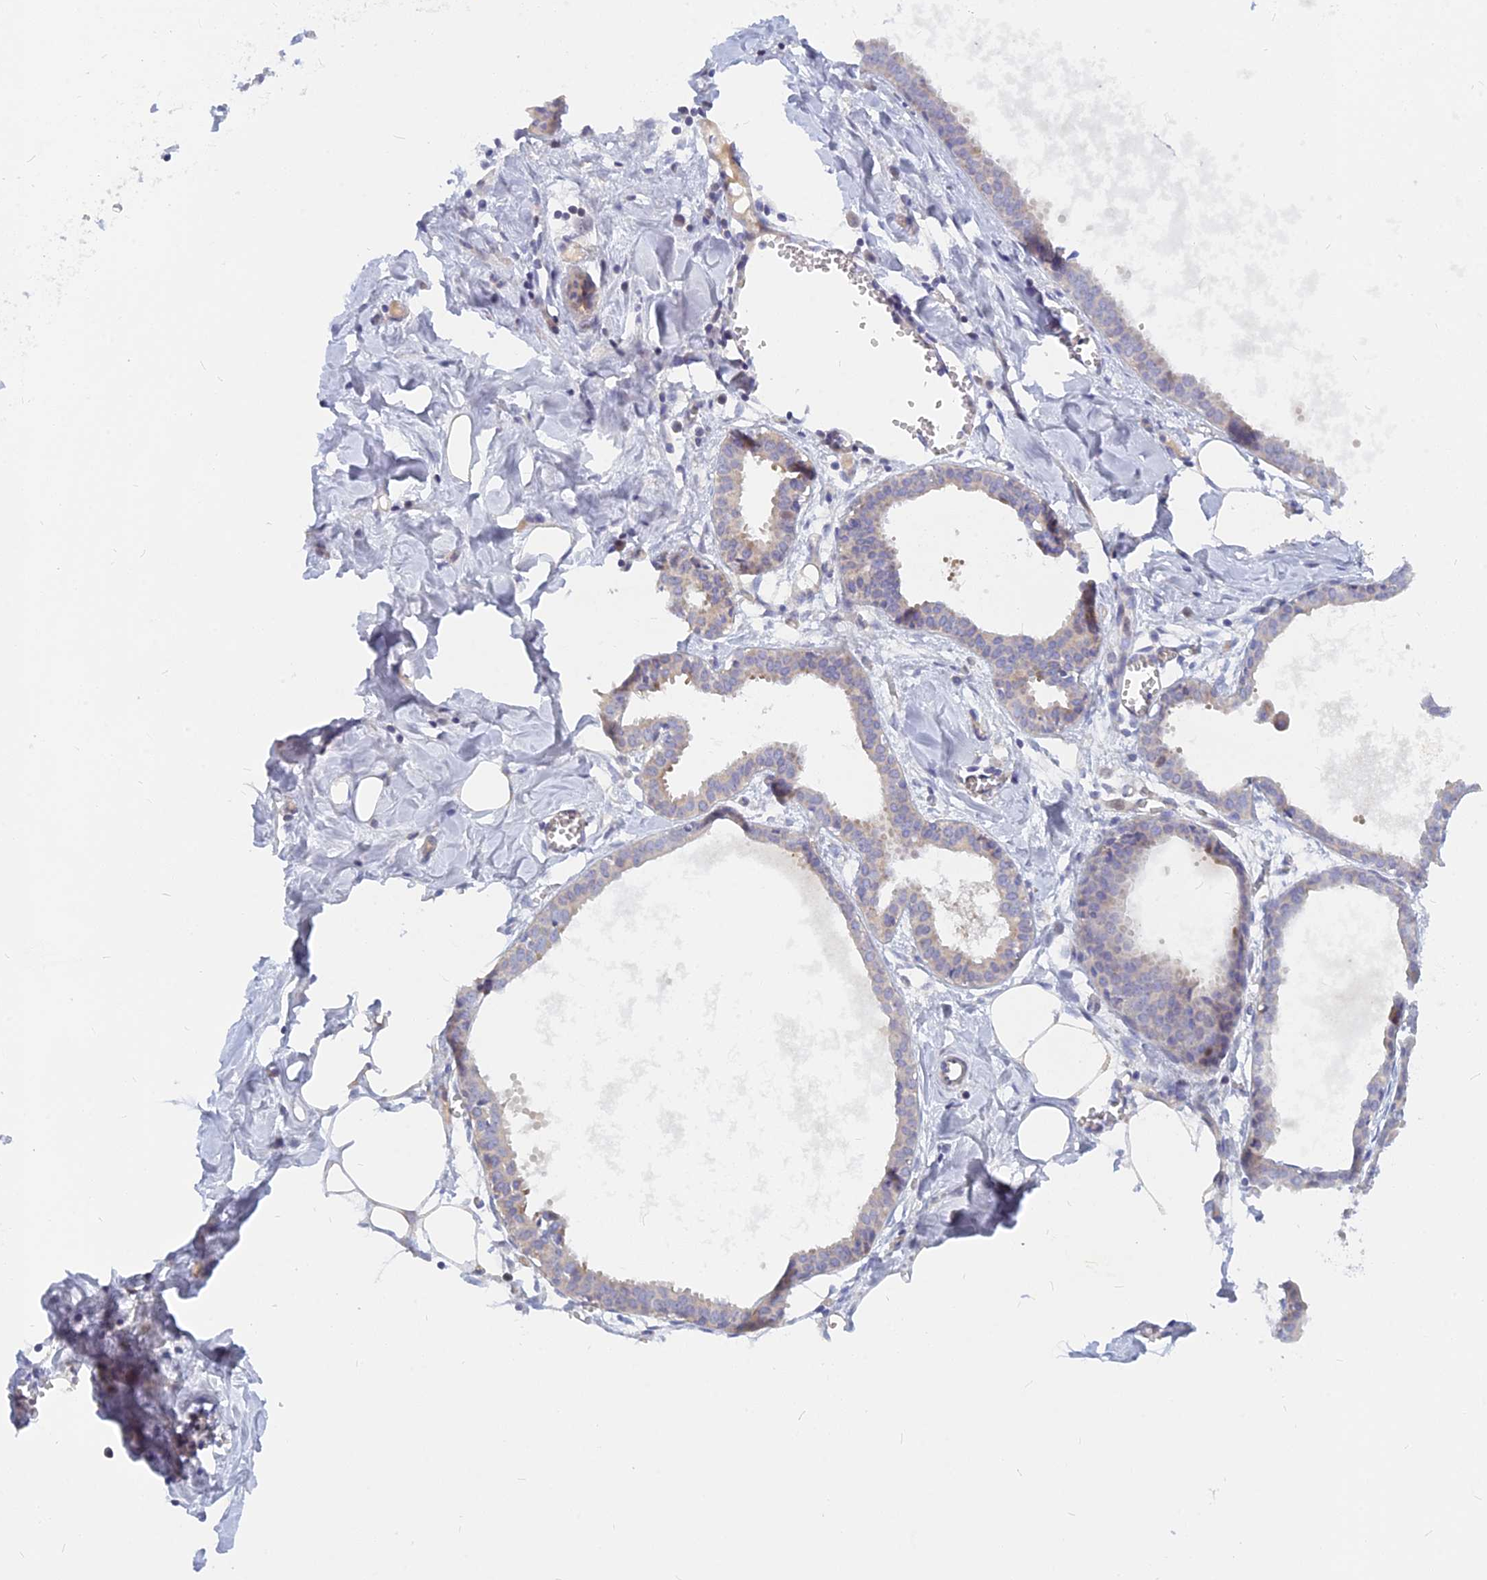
{"staining": {"intensity": "weak", "quantity": "<25%", "location": "cytoplasmic/membranous"}, "tissue": "breast", "cell_type": "Glandular cells", "image_type": "normal", "snomed": [{"axis": "morphology", "description": "Normal tissue, NOS"}, {"axis": "topography", "description": "Breast"}], "caption": "This is a micrograph of immunohistochemistry (IHC) staining of normal breast, which shows no staining in glandular cells.", "gene": "CACNA1B", "patient": {"sex": "female", "age": 27}}